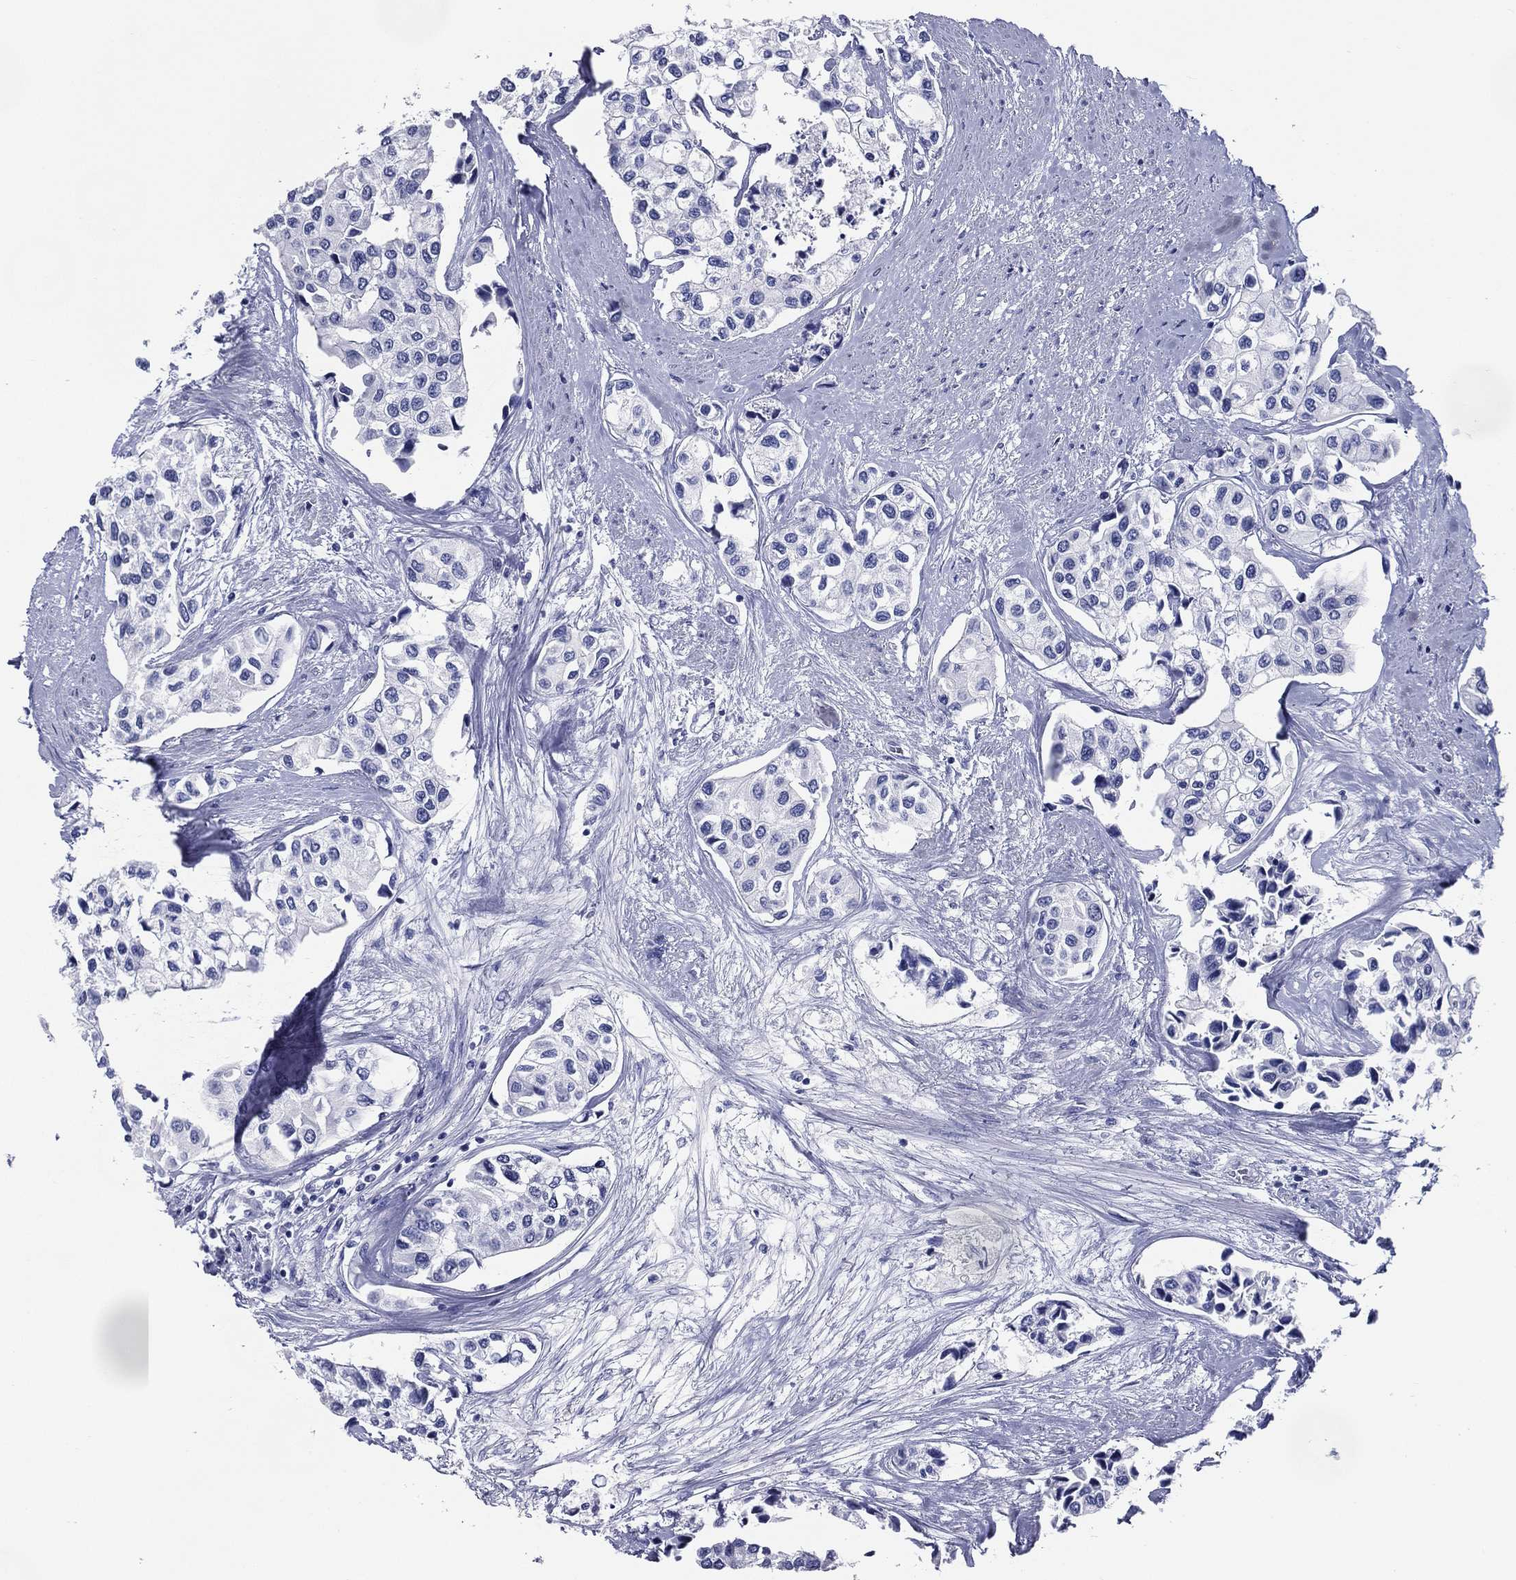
{"staining": {"intensity": "negative", "quantity": "none", "location": "none"}, "tissue": "urothelial cancer", "cell_type": "Tumor cells", "image_type": "cancer", "snomed": [{"axis": "morphology", "description": "Urothelial carcinoma, High grade"}, {"axis": "topography", "description": "Urinary bladder"}], "caption": "High magnification brightfield microscopy of high-grade urothelial carcinoma stained with DAB (brown) and counterstained with hematoxylin (blue): tumor cells show no significant staining.", "gene": "ACE2", "patient": {"sex": "male", "age": 73}}